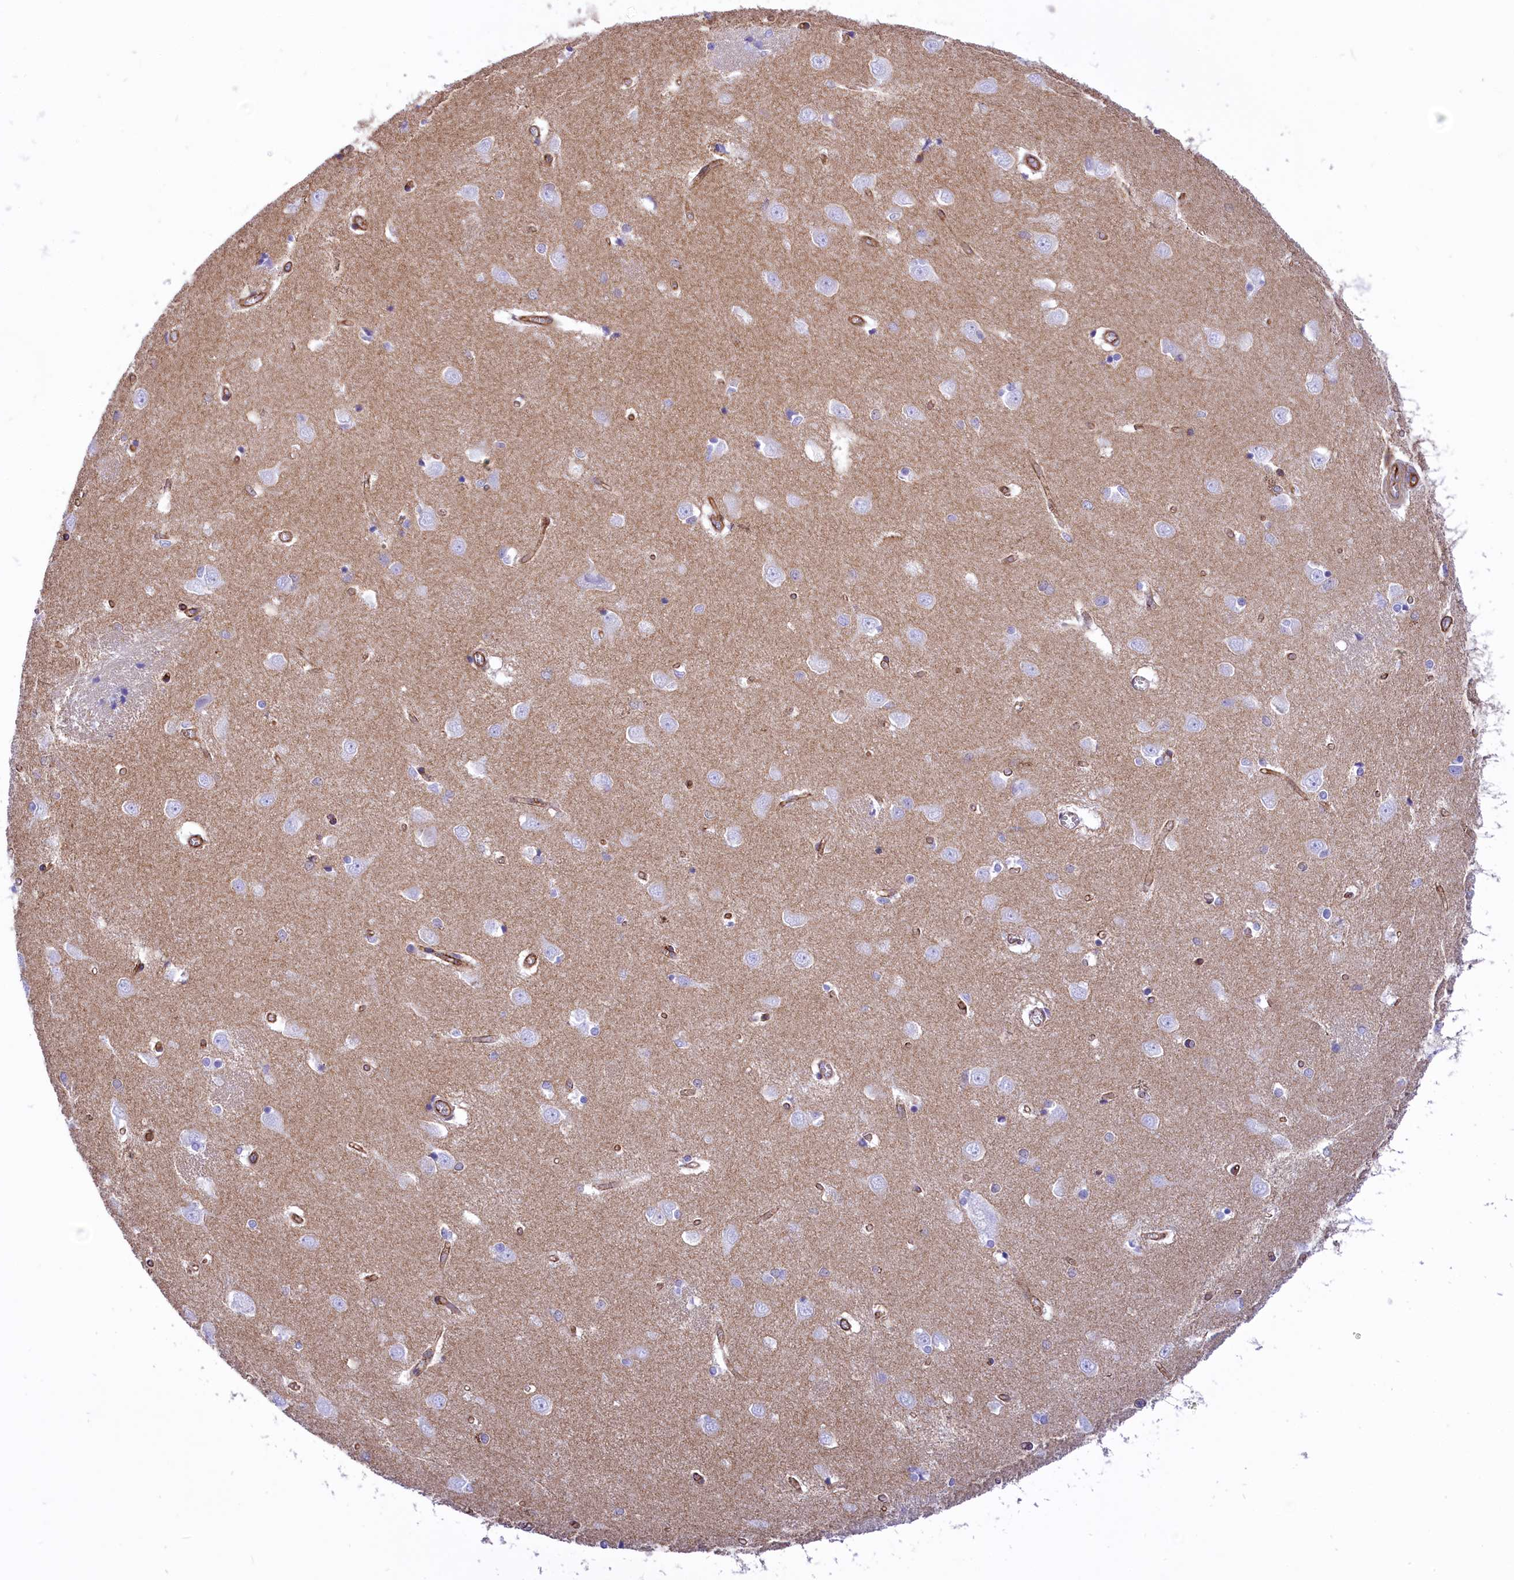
{"staining": {"intensity": "negative", "quantity": "none", "location": "none"}, "tissue": "caudate", "cell_type": "Glial cells", "image_type": "normal", "snomed": [{"axis": "morphology", "description": "Normal tissue, NOS"}, {"axis": "topography", "description": "Lateral ventricle wall"}], "caption": "There is no significant expression in glial cells of caudate.", "gene": "SEPTIN9", "patient": {"sex": "male", "age": 37}}